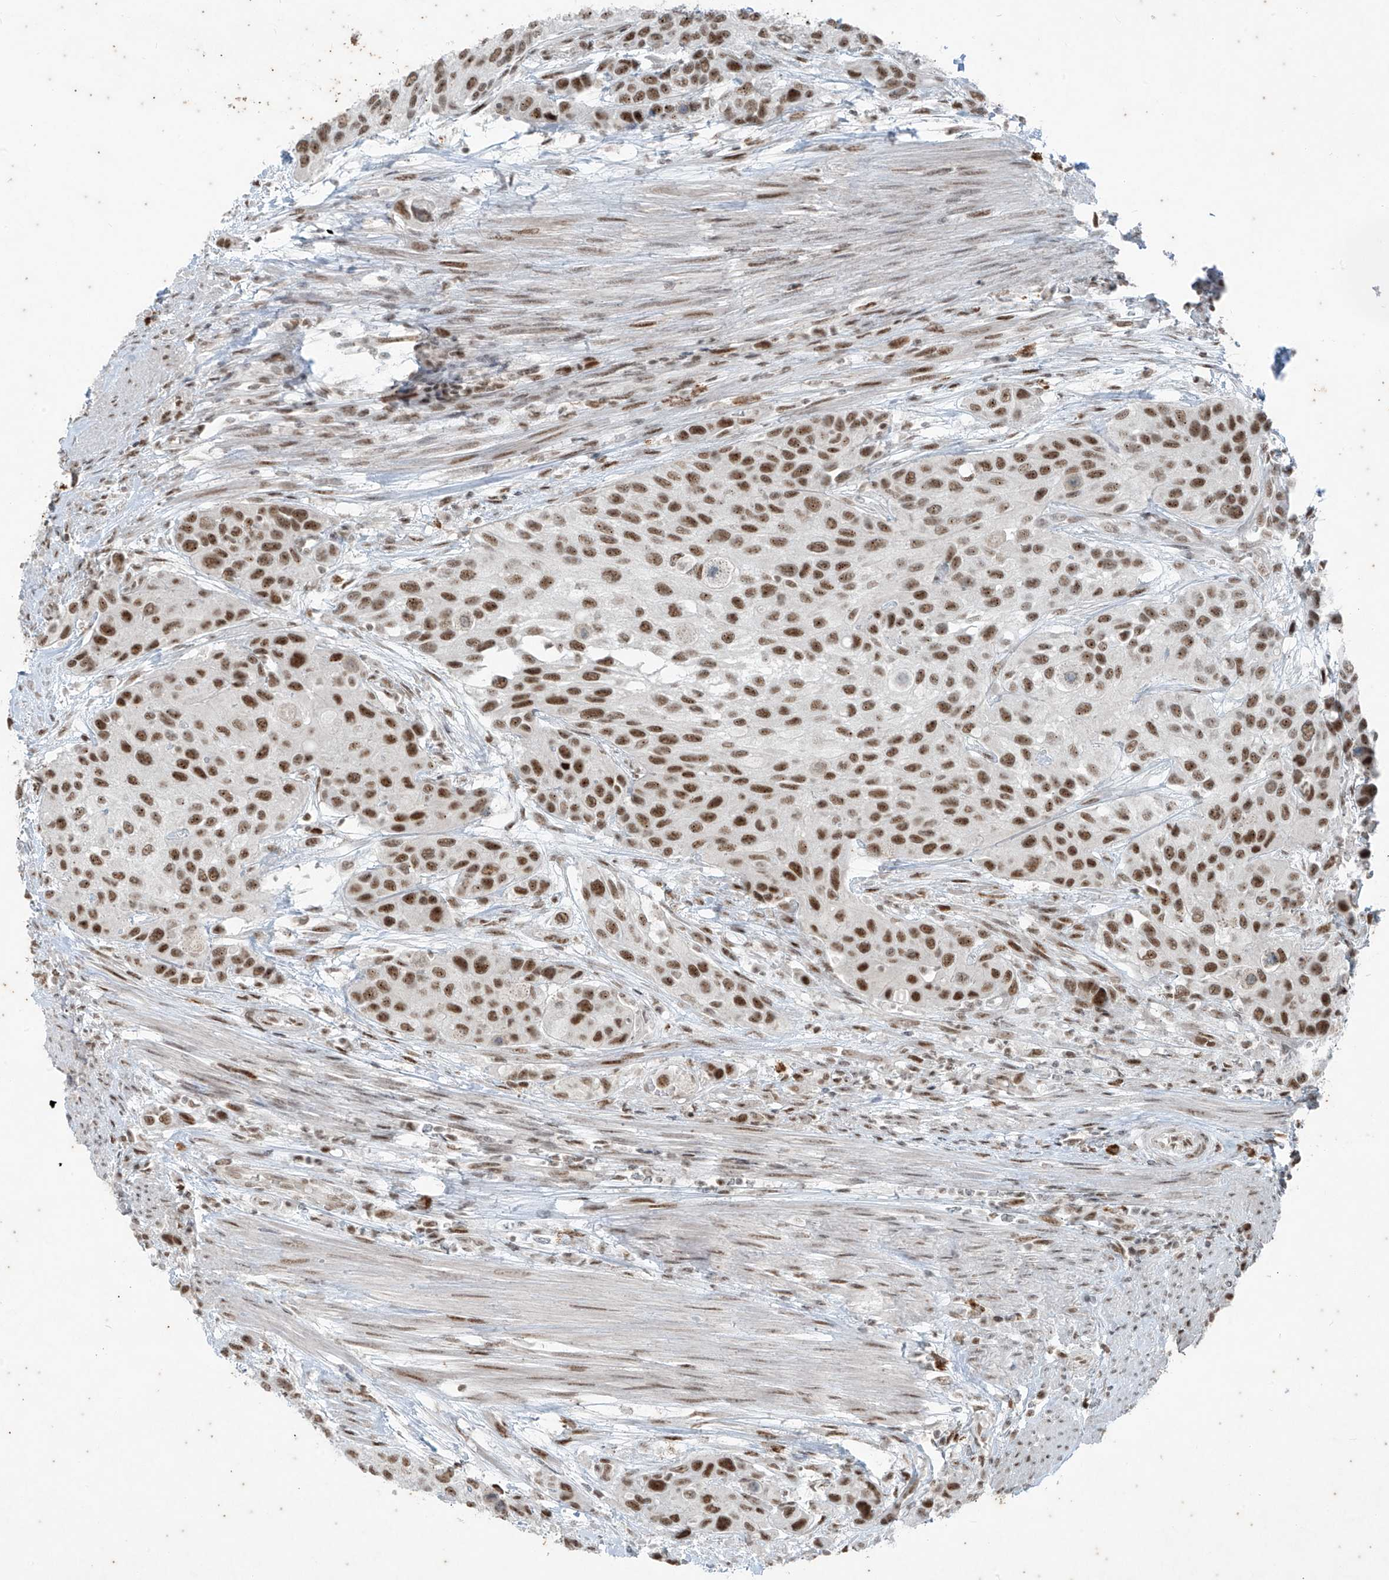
{"staining": {"intensity": "moderate", "quantity": ">75%", "location": "nuclear"}, "tissue": "urothelial cancer", "cell_type": "Tumor cells", "image_type": "cancer", "snomed": [{"axis": "morphology", "description": "Normal tissue, NOS"}, {"axis": "morphology", "description": "Urothelial carcinoma, High grade"}, {"axis": "topography", "description": "Vascular tissue"}, {"axis": "topography", "description": "Urinary bladder"}], "caption": "A brown stain highlights moderate nuclear positivity of a protein in human urothelial cancer tumor cells.", "gene": "ZNF354B", "patient": {"sex": "female", "age": 56}}